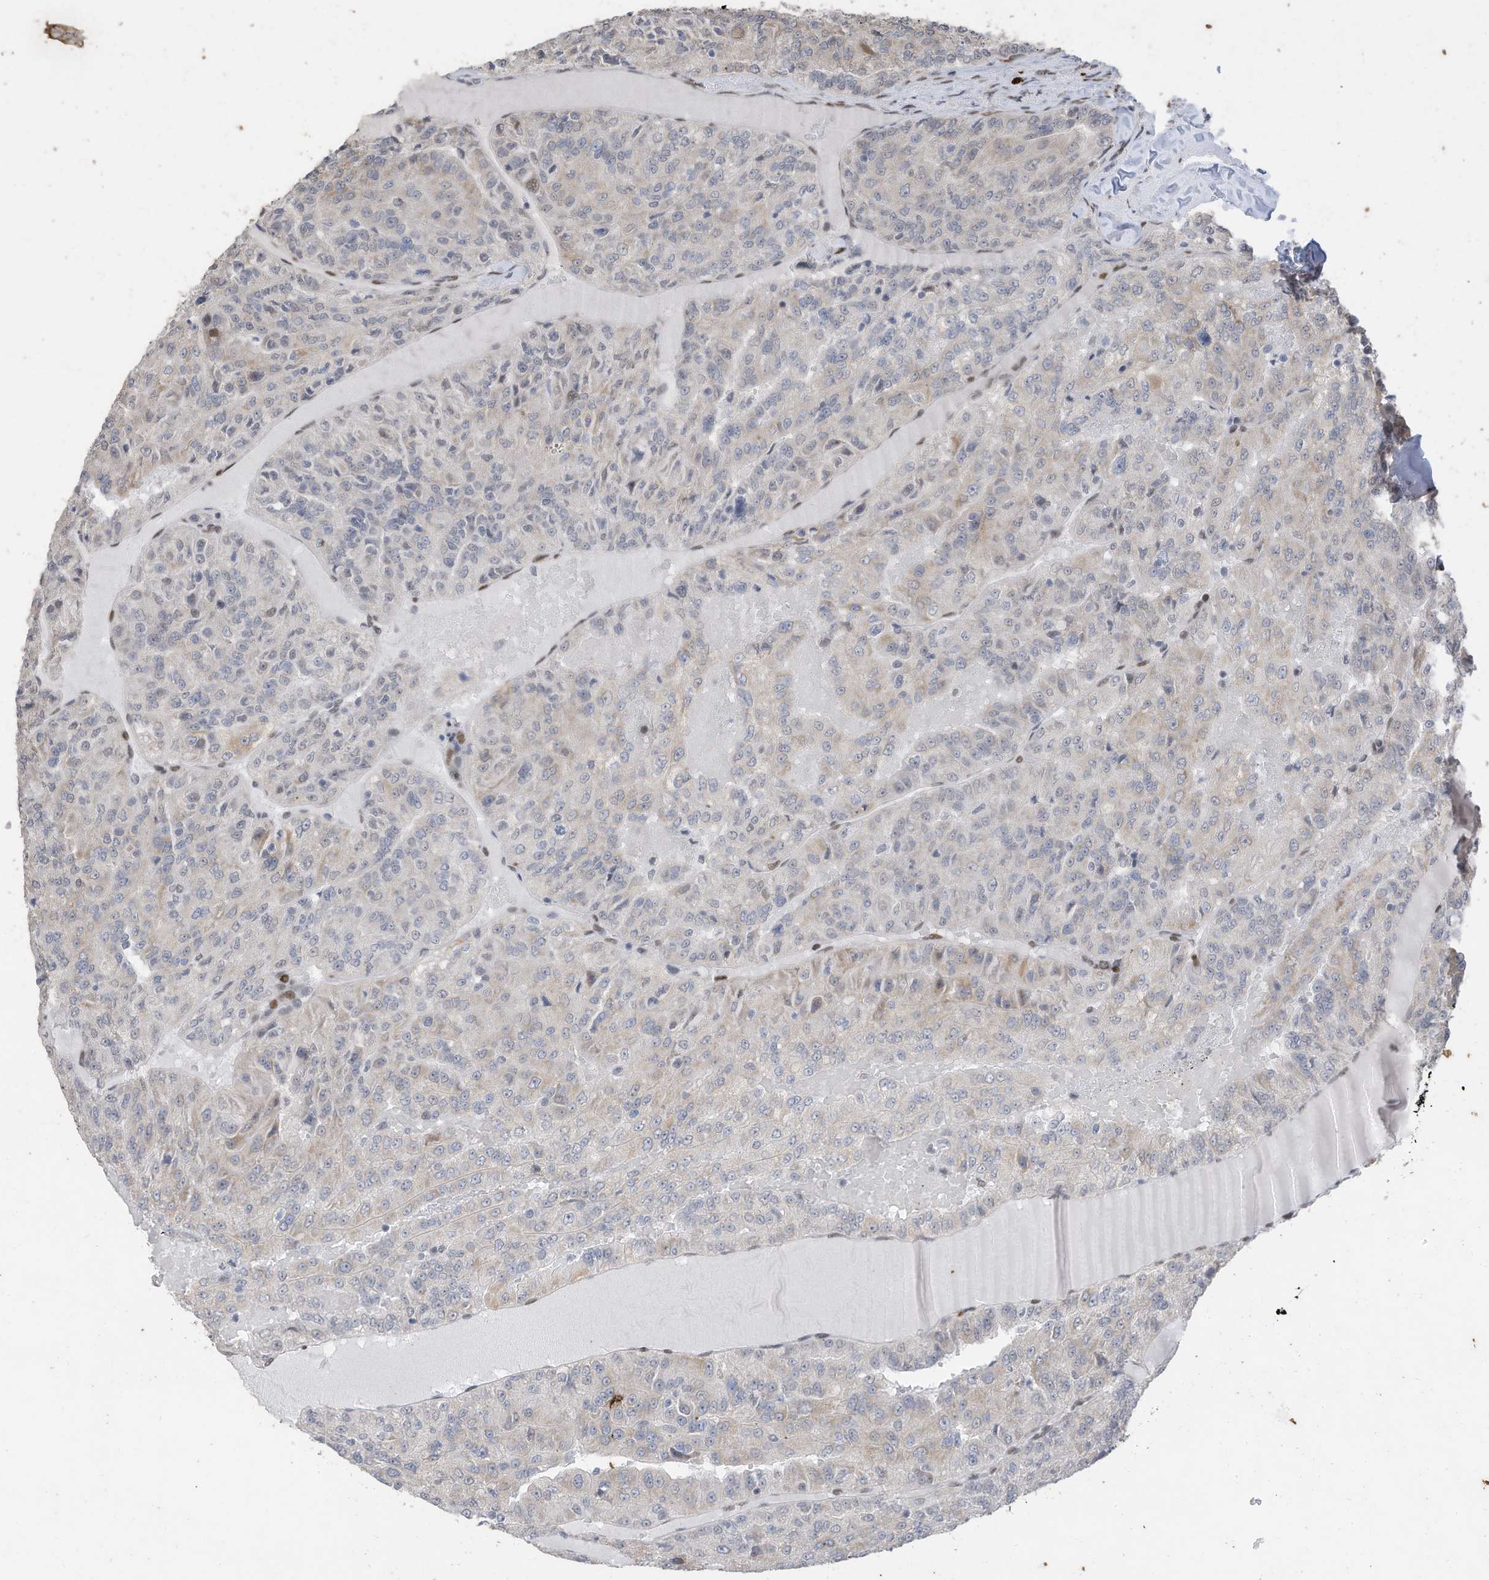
{"staining": {"intensity": "weak", "quantity": "<25%", "location": "cytoplasmic/membranous"}, "tissue": "renal cancer", "cell_type": "Tumor cells", "image_type": "cancer", "snomed": [{"axis": "morphology", "description": "Adenocarcinoma, NOS"}, {"axis": "topography", "description": "Kidney"}], "caption": "Tumor cells are negative for protein expression in human renal cancer (adenocarcinoma). Brightfield microscopy of immunohistochemistry stained with DAB (3,3'-diaminobenzidine) (brown) and hematoxylin (blue), captured at high magnification.", "gene": "RABL3", "patient": {"sex": "female", "age": 63}}